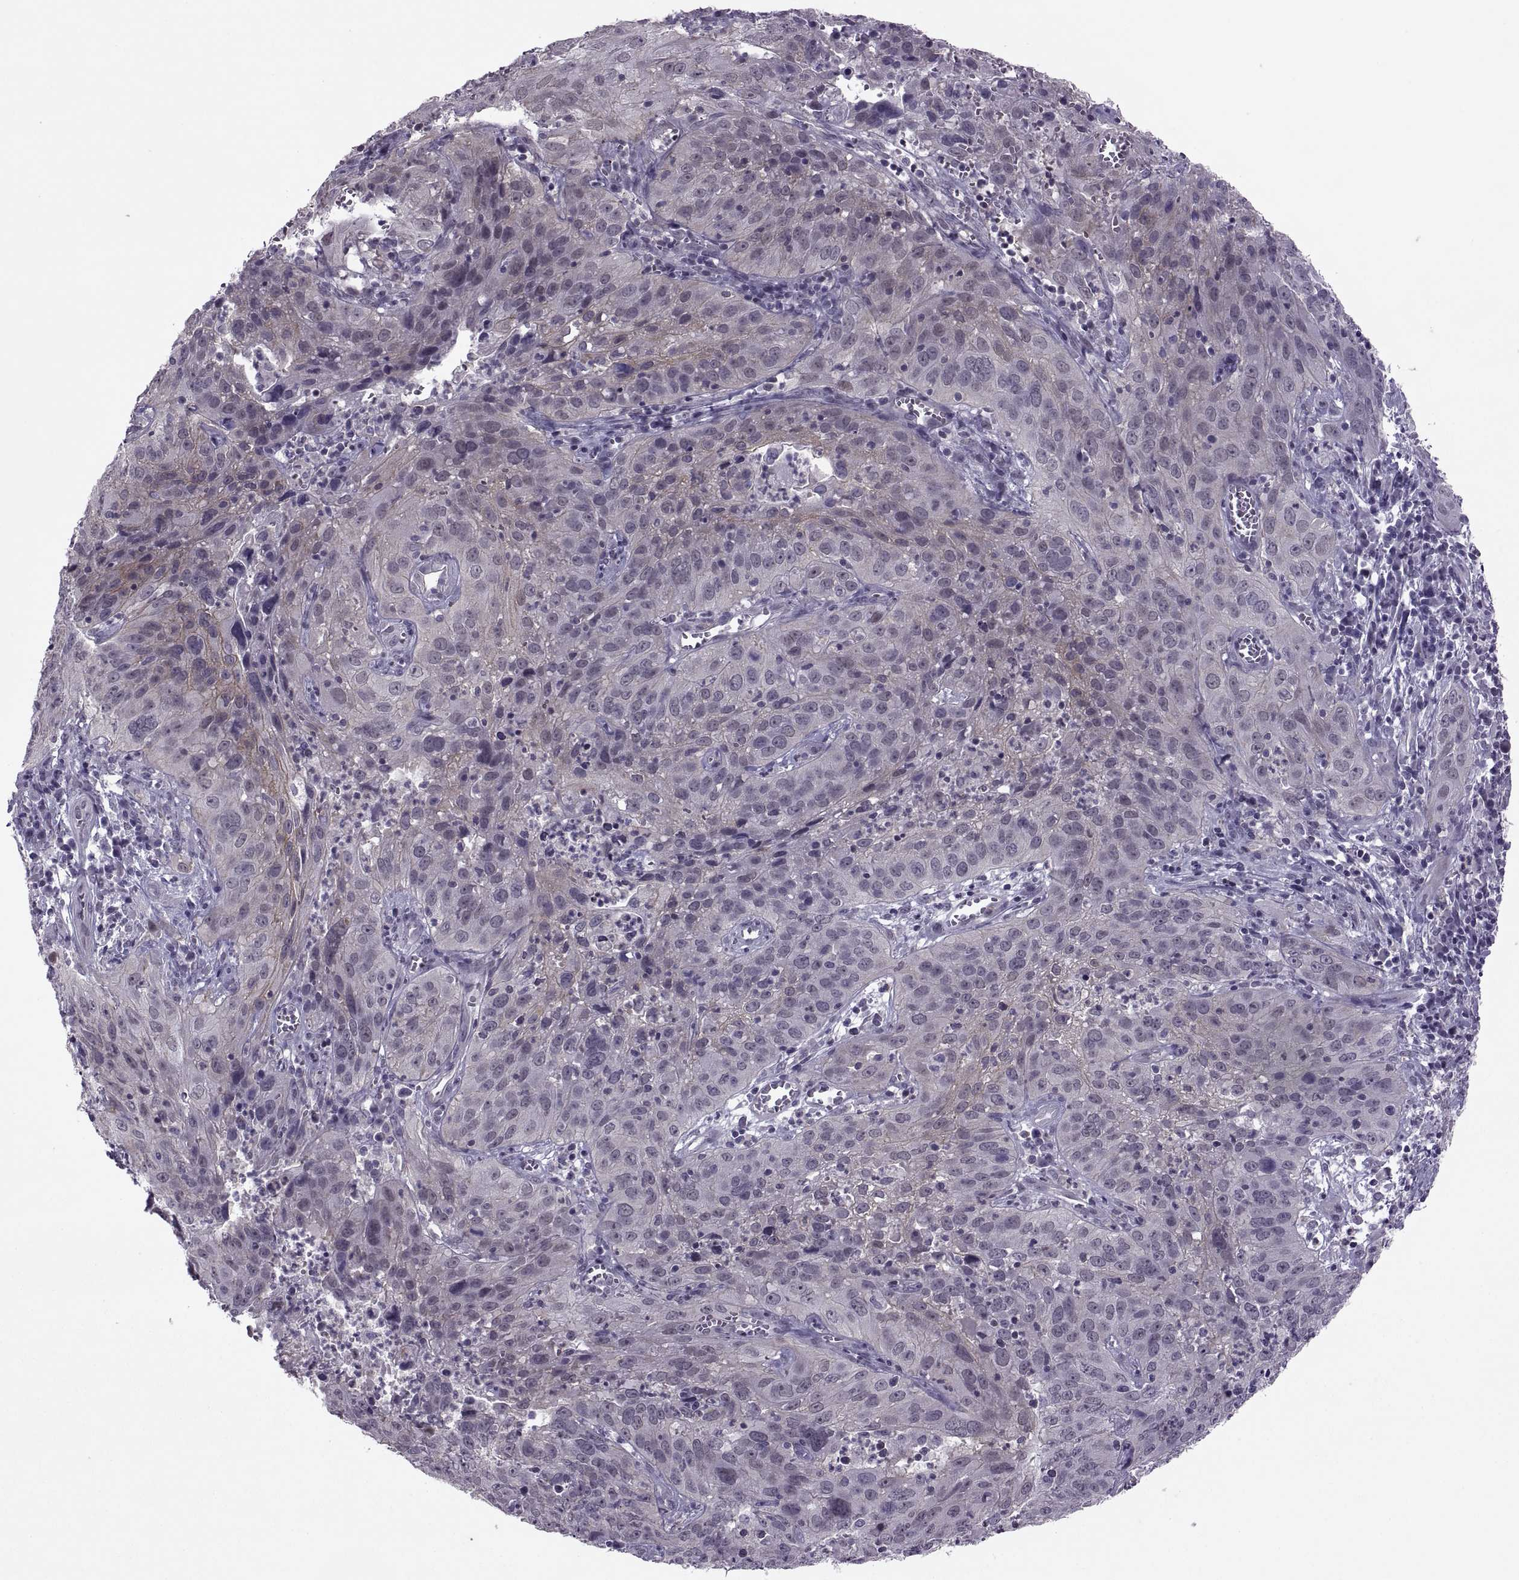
{"staining": {"intensity": "weak", "quantity": "<25%", "location": "cytoplasmic/membranous"}, "tissue": "cervical cancer", "cell_type": "Tumor cells", "image_type": "cancer", "snomed": [{"axis": "morphology", "description": "Squamous cell carcinoma, NOS"}, {"axis": "topography", "description": "Cervix"}], "caption": "Human cervical cancer (squamous cell carcinoma) stained for a protein using immunohistochemistry (IHC) reveals no positivity in tumor cells.", "gene": "ODF3", "patient": {"sex": "female", "age": 32}}